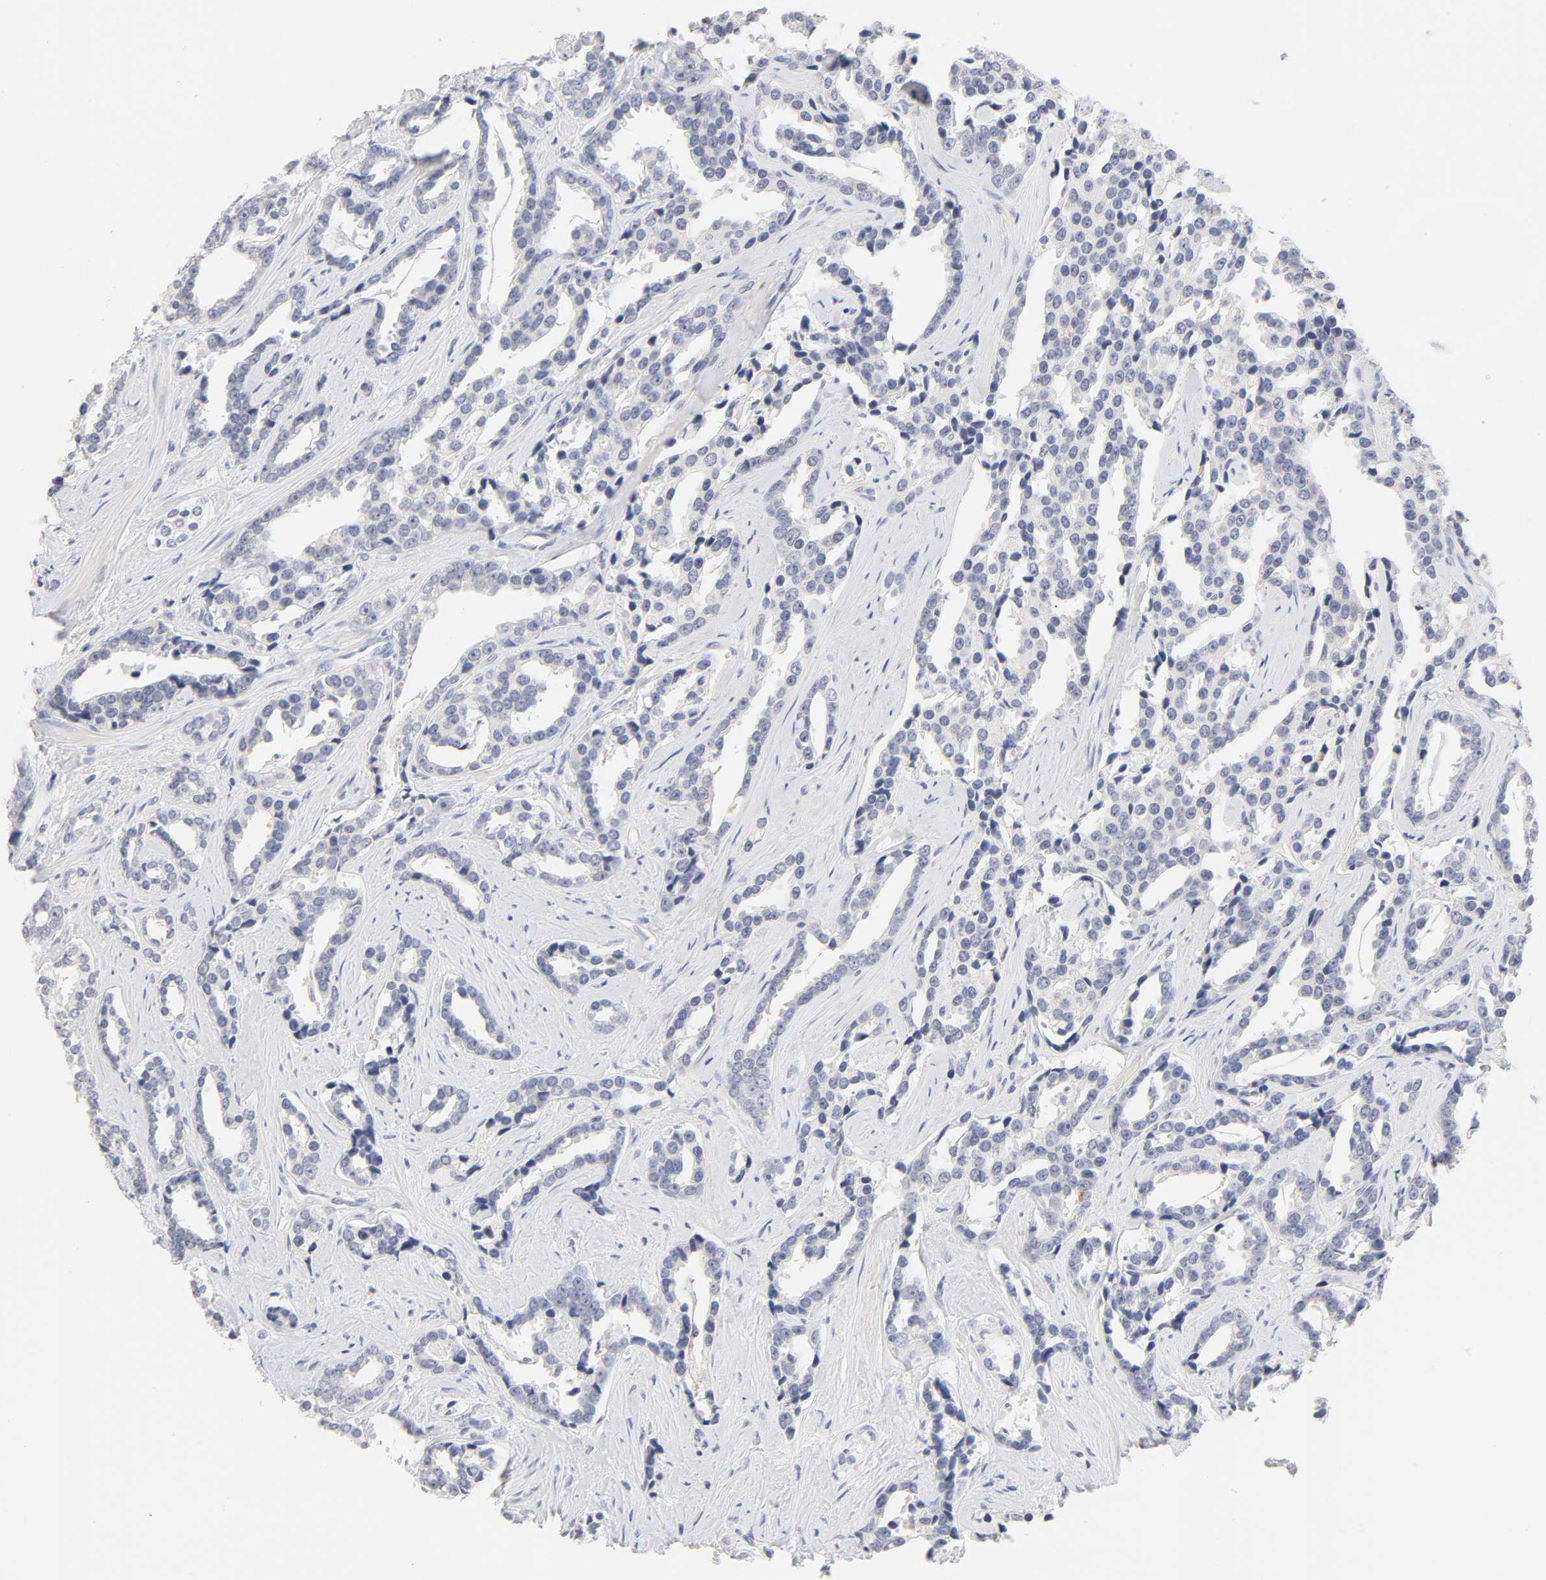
{"staining": {"intensity": "negative", "quantity": "none", "location": "none"}, "tissue": "prostate cancer", "cell_type": "Tumor cells", "image_type": "cancer", "snomed": [{"axis": "morphology", "description": "Adenocarcinoma, High grade"}, {"axis": "topography", "description": "Prostate"}], "caption": "A high-resolution histopathology image shows IHC staining of high-grade adenocarcinoma (prostate), which shows no significant positivity in tumor cells.", "gene": "CYP4B1", "patient": {"sex": "male", "age": 67}}